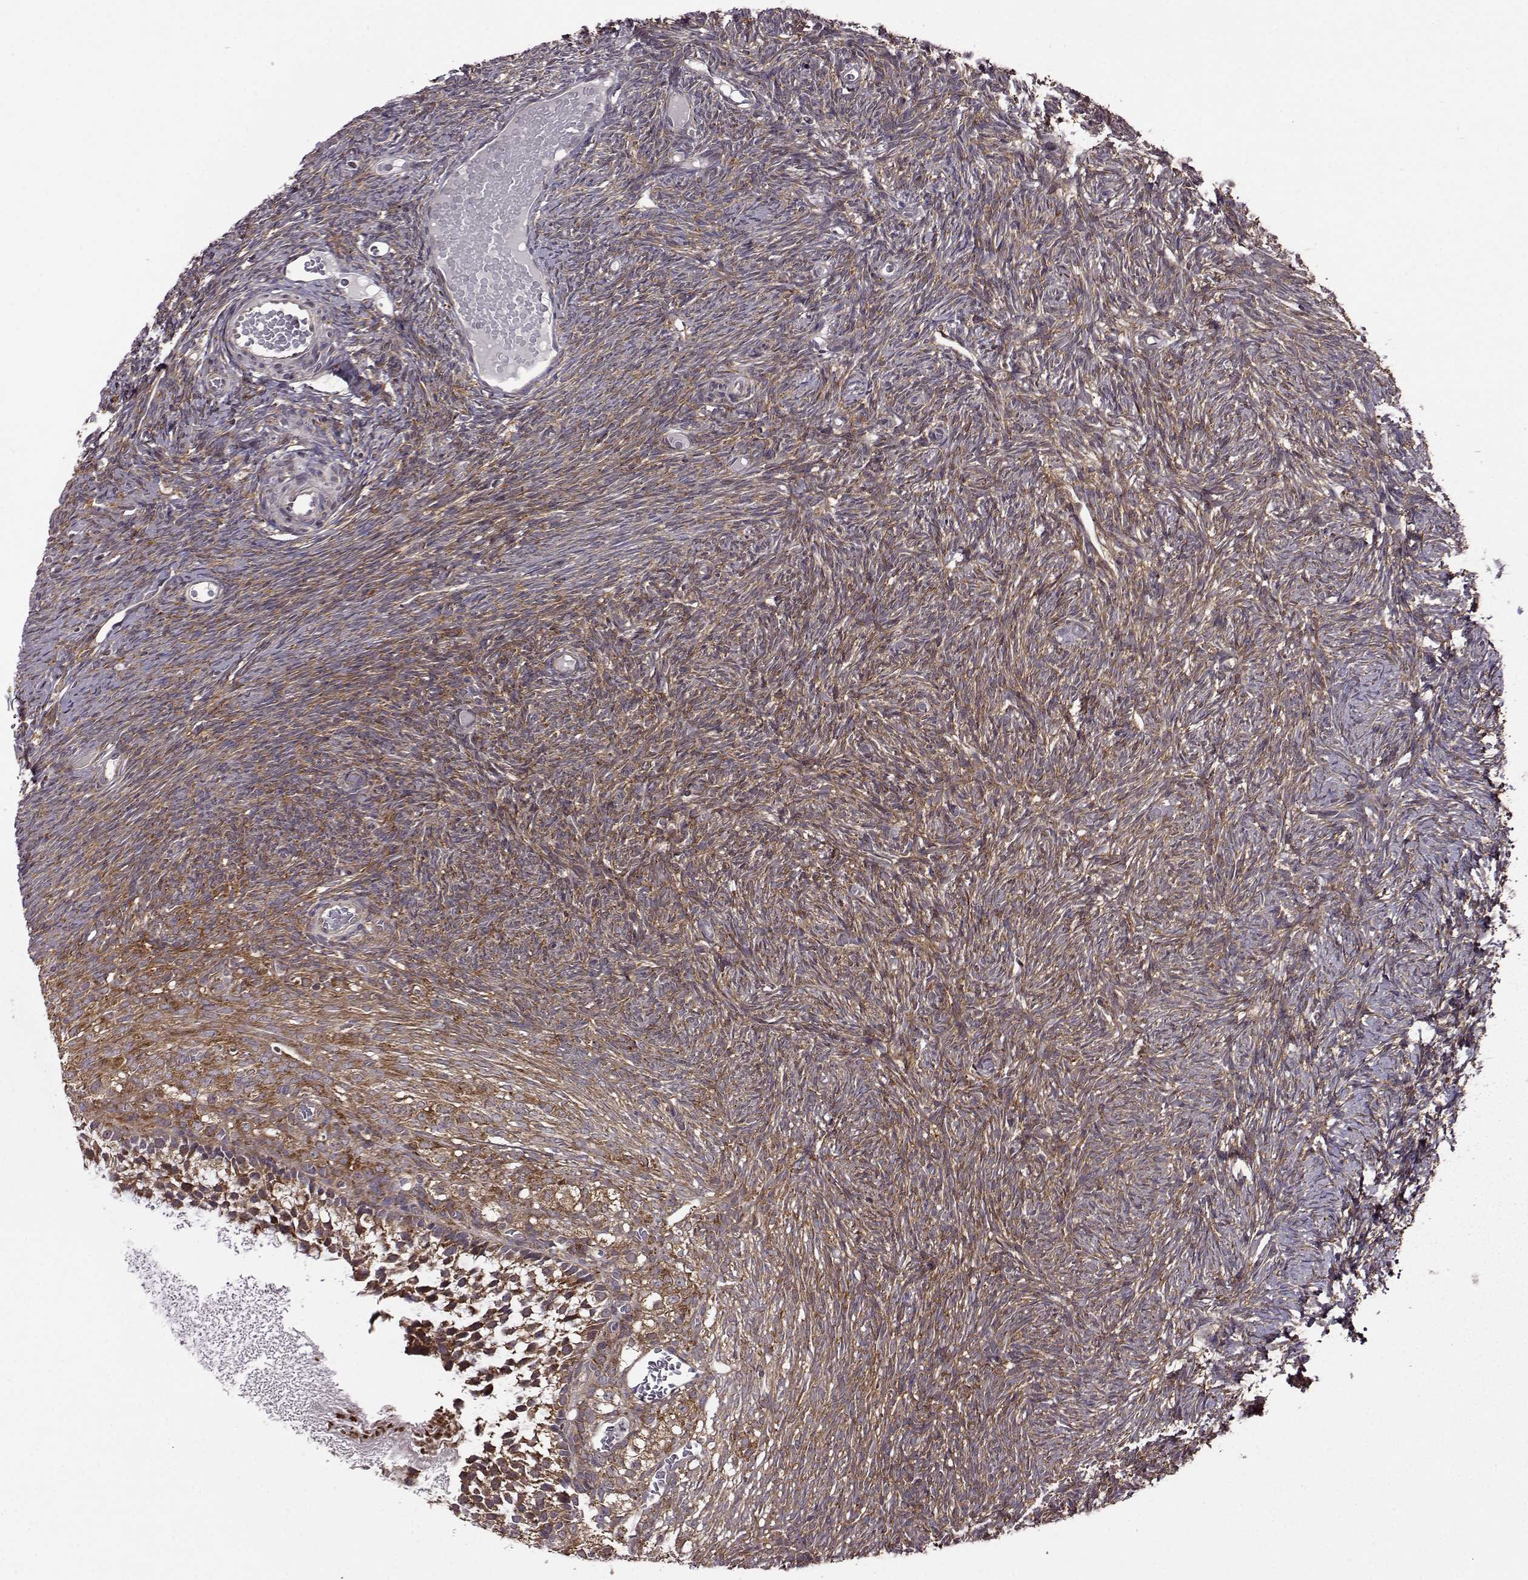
{"staining": {"intensity": "moderate", "quantity": ">75%", "location": "cytoplasmic/membranous"}, "tissue": "ovary", "cell_type": "Follicle cells", "image_type": "normal", "snomed": [{"axis": "morphology", "description": "Normal tissue, NOS"}, {"axis": "topography", "description": "Ovary"}], "caption": "This image exhibits immunohistochemistry (IHC) staining of normal human ovary, with medium moderate cytoplasmic/membranous expression in about >75% of follicle cells.", "gene": "URI1", "patient": {"sex": "female", "age": 39}}